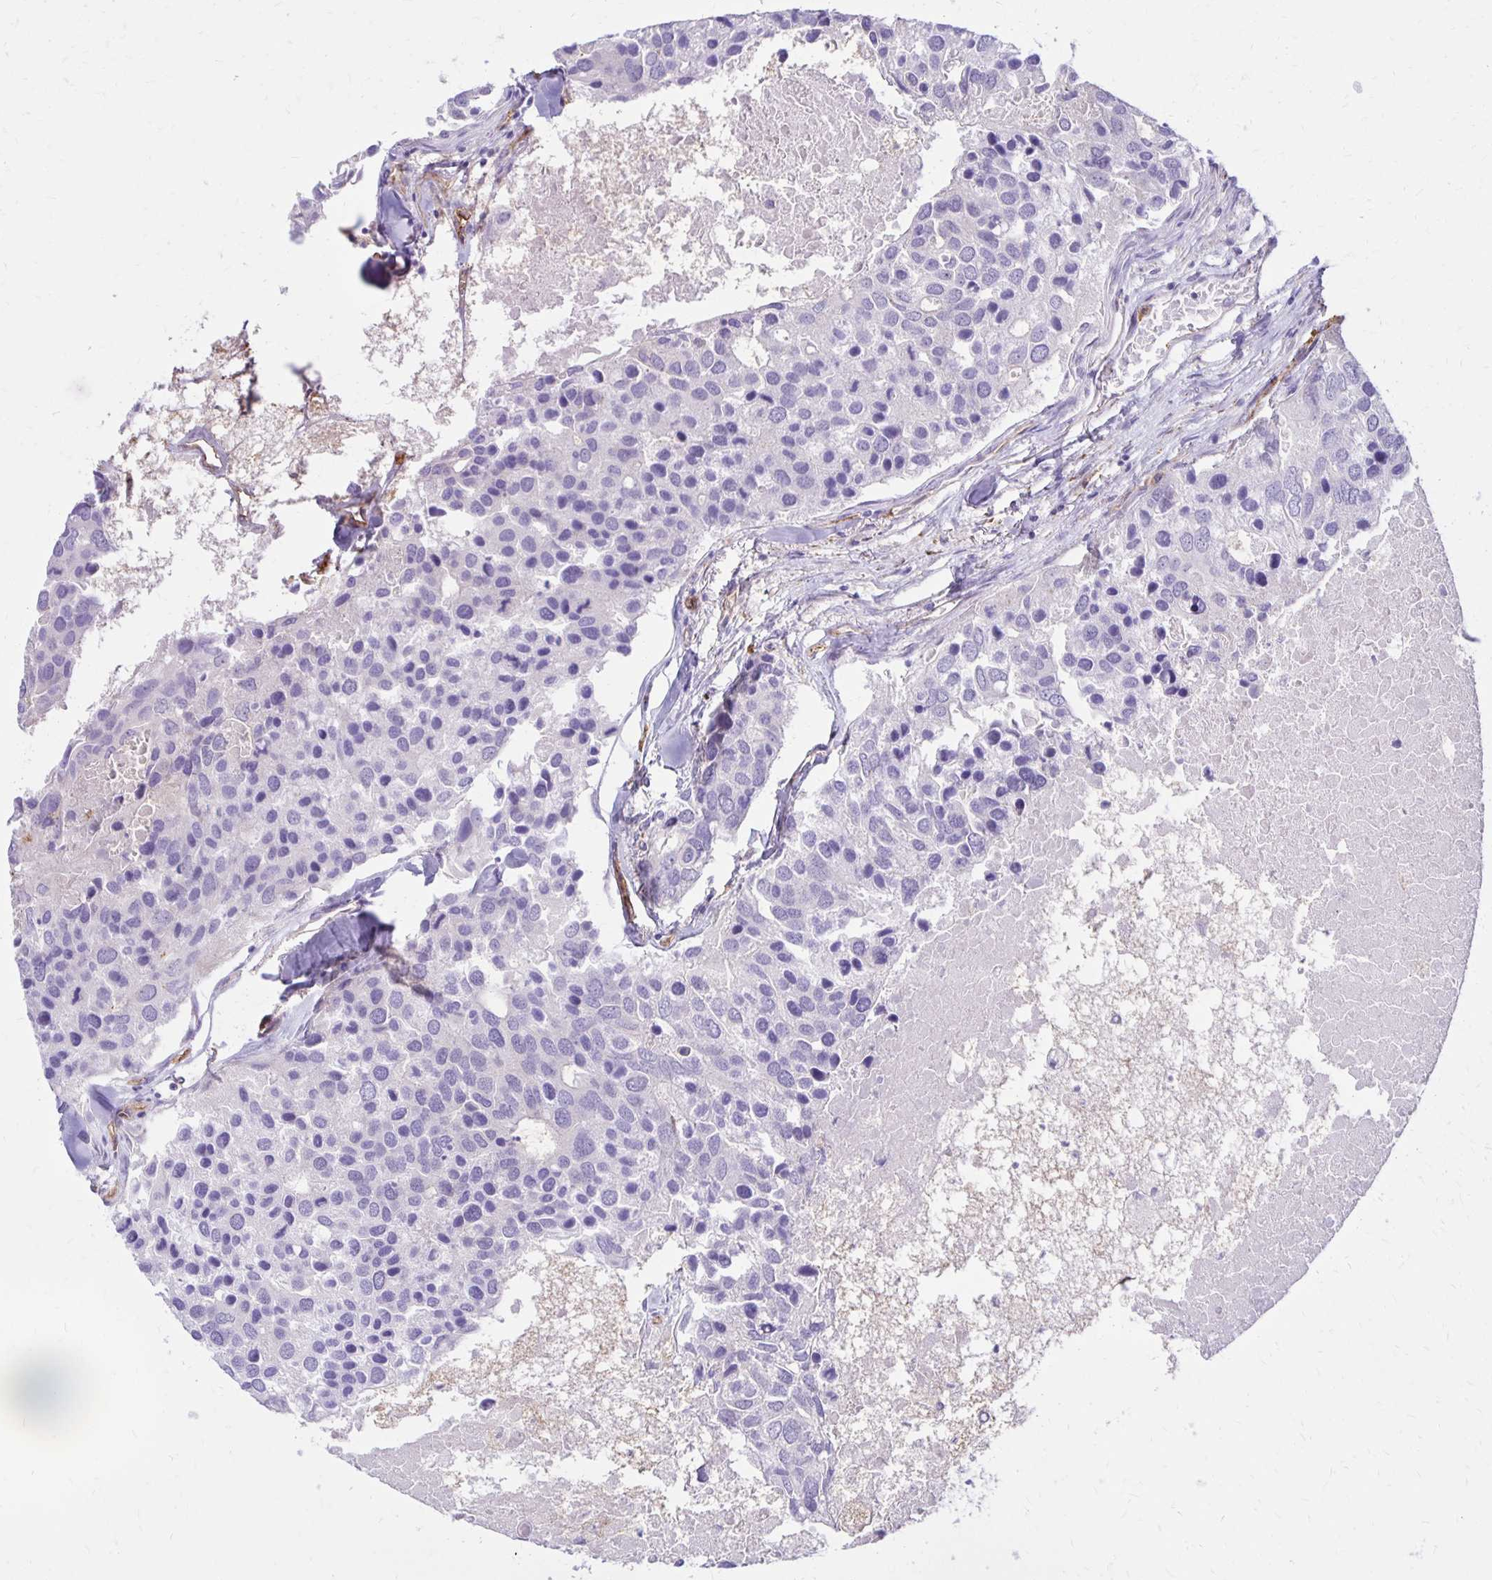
{"staining": {"intensity": "negative", "quantity": "none", "location": "none"}, "tissue": "breast cancer", "cell_type": "Tumor cells", "image_type": "cancer", "snomed": [{"axis": "morphology", "description": "Duct carcinoma"}, {"axis": "topography", "description": "Breast"}], "caption": "Immunohistochemistry of human breast cancer shows no positivity in tumor cells.", "gene": "TTYH1", "patient": {"sex": "female", "age": 83}}